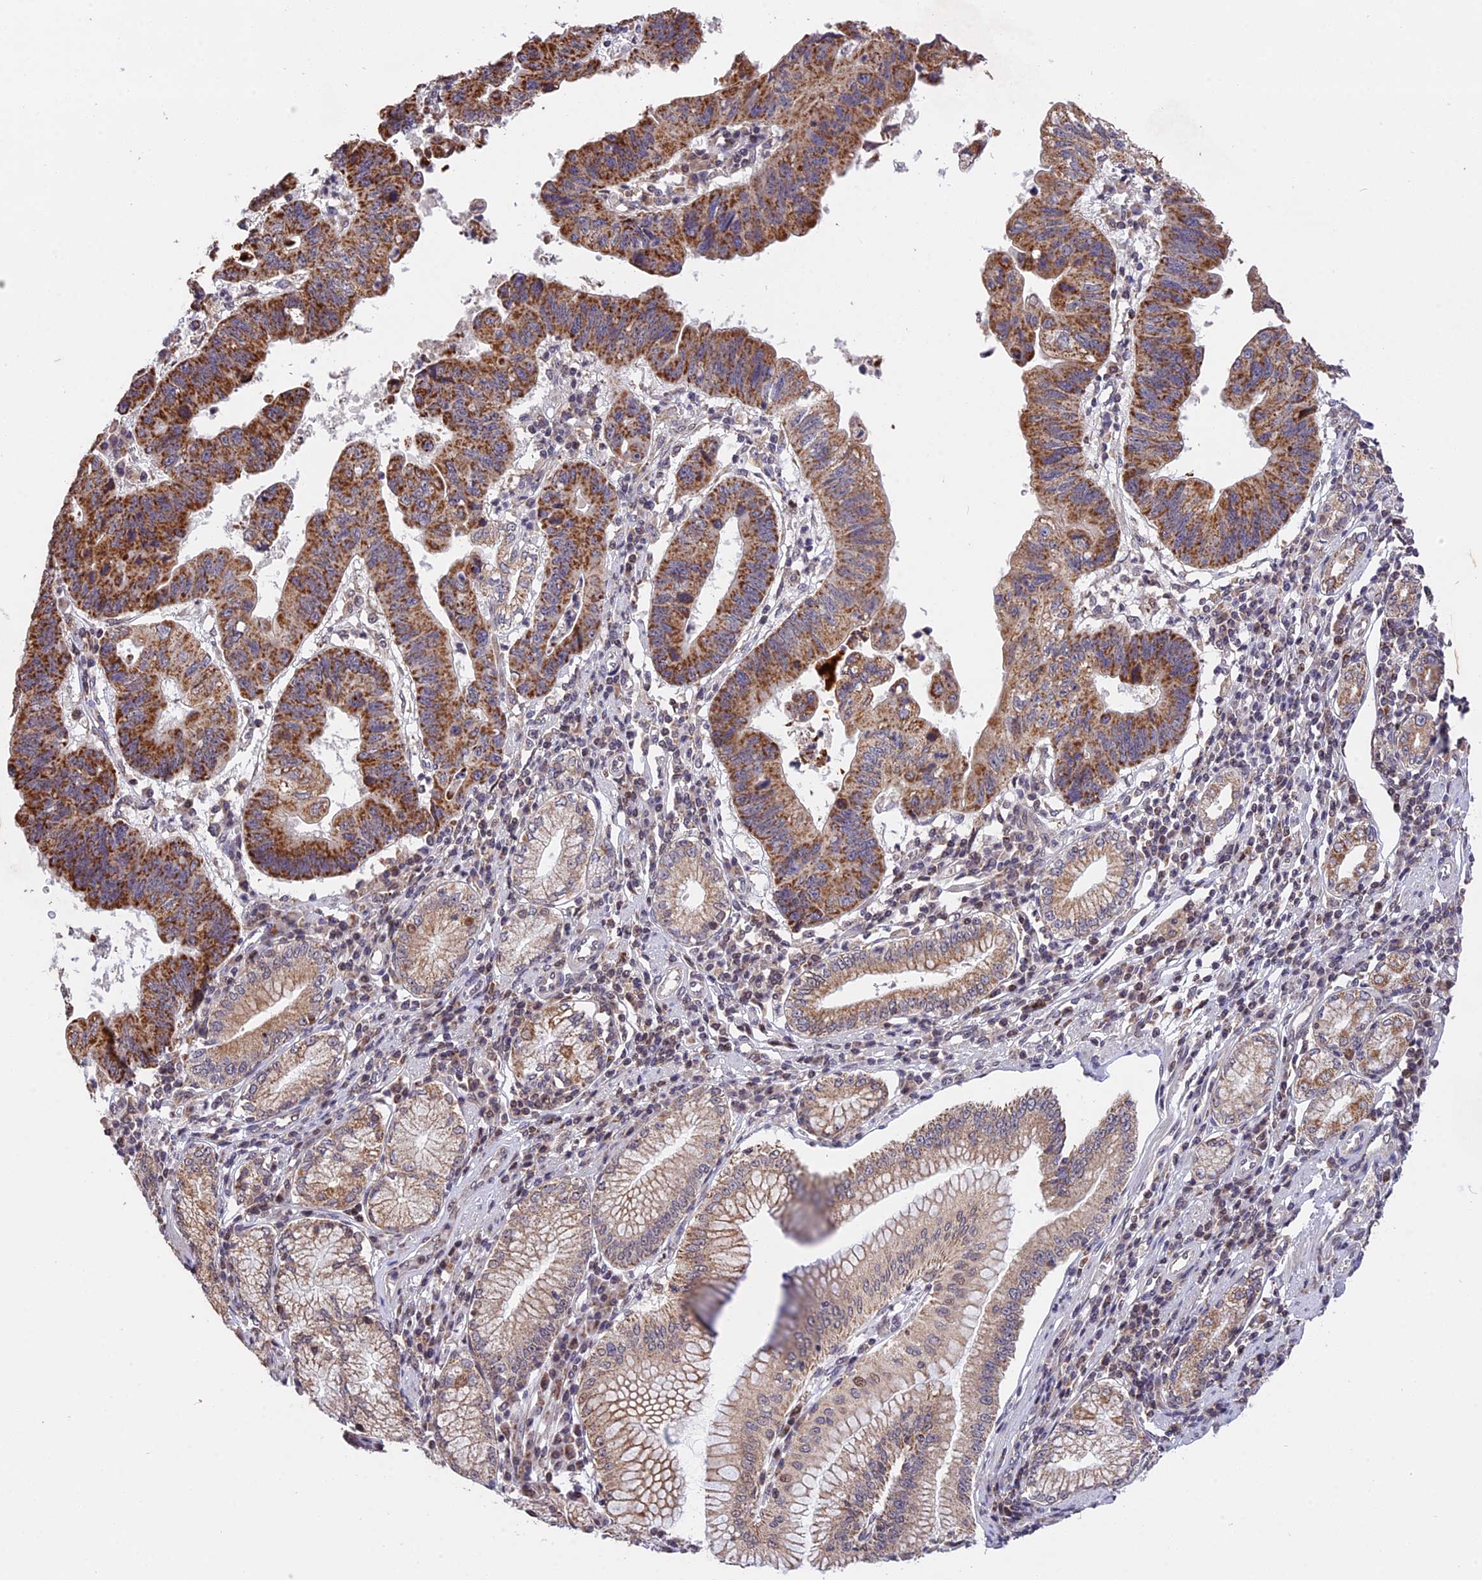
{"staining": {"intensity": "strong", "quantity": ">75%", "location": "cytoplasmic/membranous"}, "tissue": "stomach cancer", "cell_type": "Tumor cells", "image_type": "cancer", "snomed": [{"axis": "morphology", "description": "Adenocarcinoma, NOS"}, {"axis": "topography", "description": "Stomach"}], "caption": "Brown immunohistochemical staining in human stomach cancer displays strong cytoplasmic/membranous expression in approximately >75% of tumor cells.", "gene": "RERGL", "patient": {"sex": "male", "age": 59}}